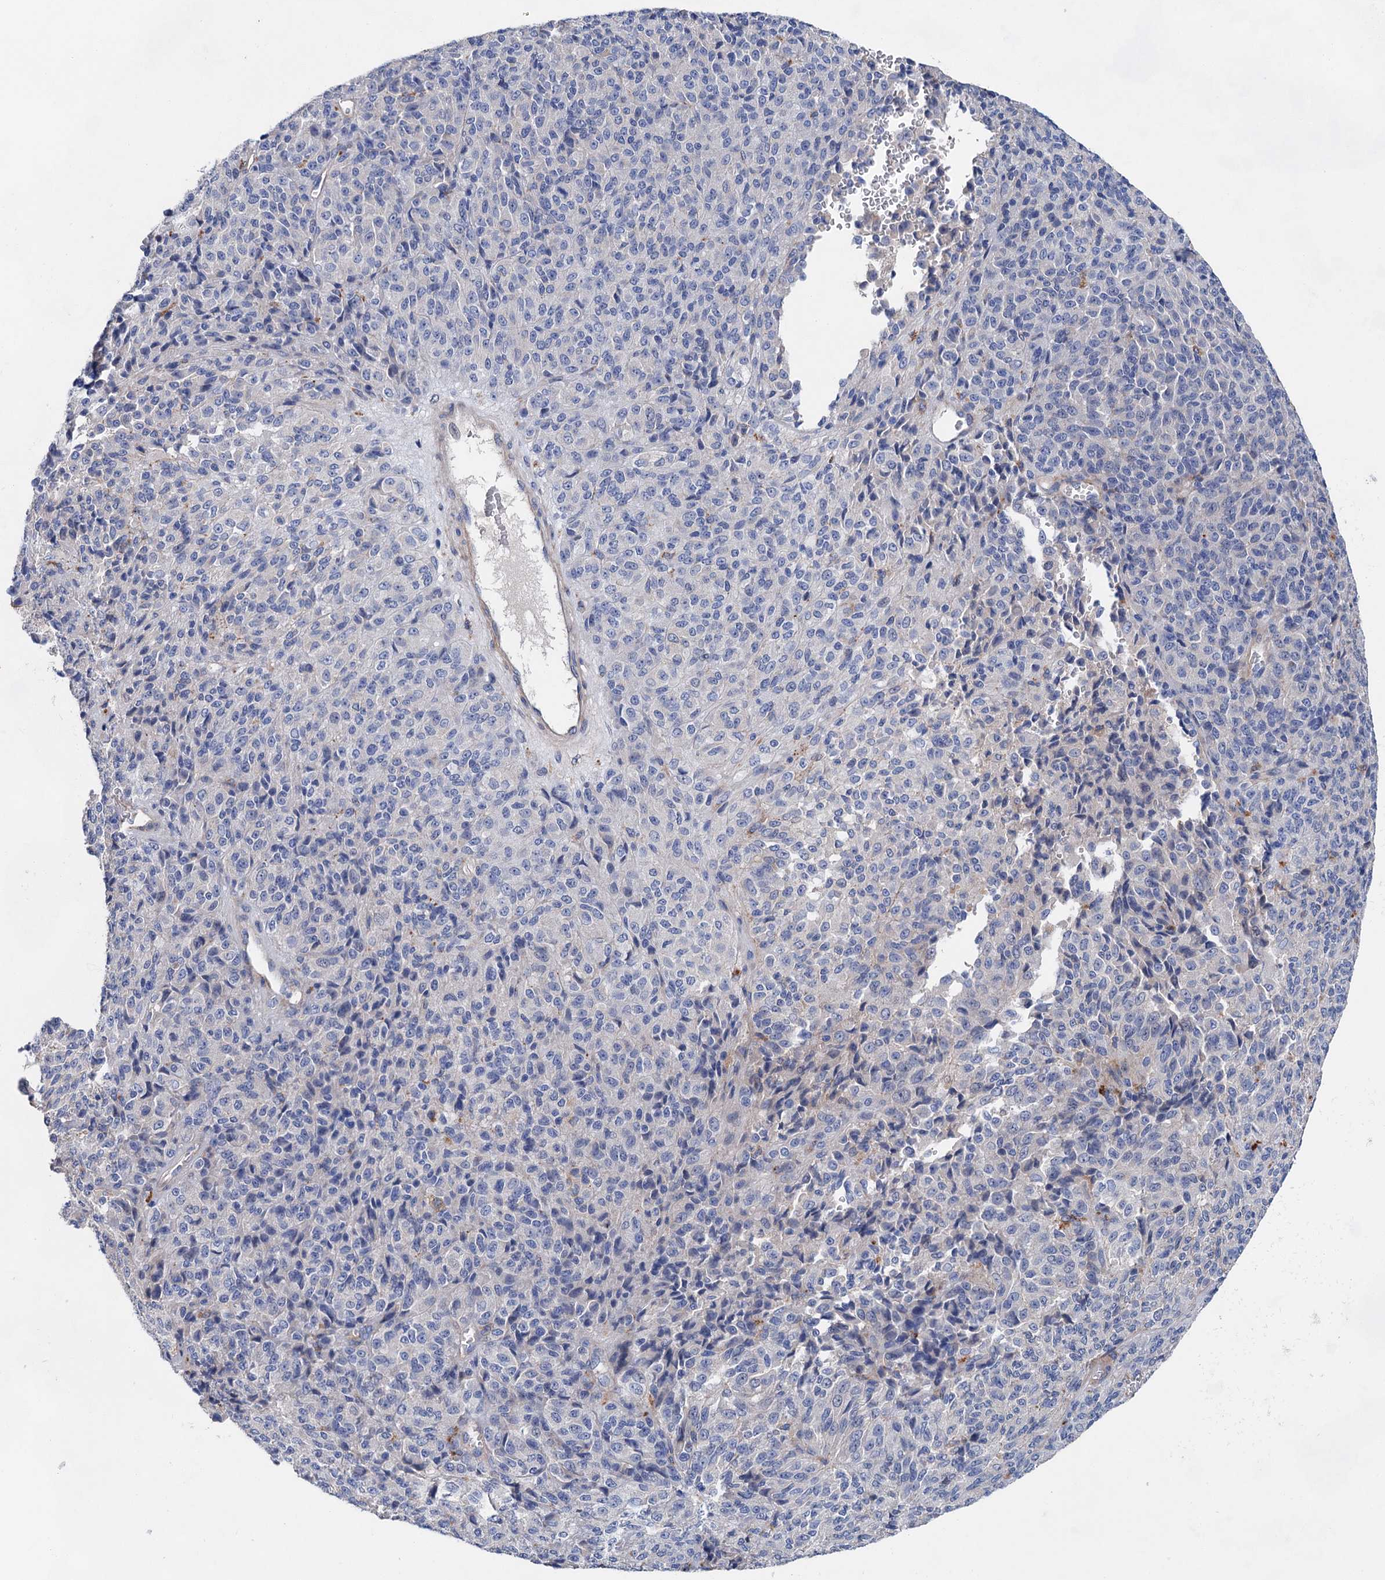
{"staining": {"intensity": "negative", "quantity": "none", "location": "none"}, "tissue": "melanoma", "cell_type": "Tumor cells", "image_type": "cancer", "snomed": [{"axis": "morphology", "description": "Malignant melanoma, Metastatic site"}, {"axis": "topography", "description": "Brain"}], "caption": "Human malignant melanoma (metastatic site) stained for a protein using immunohistochemistry exhibits no expression in tumor cells.", "gene": "GPR155", "patient": {"sex": "female", "age": 56}}